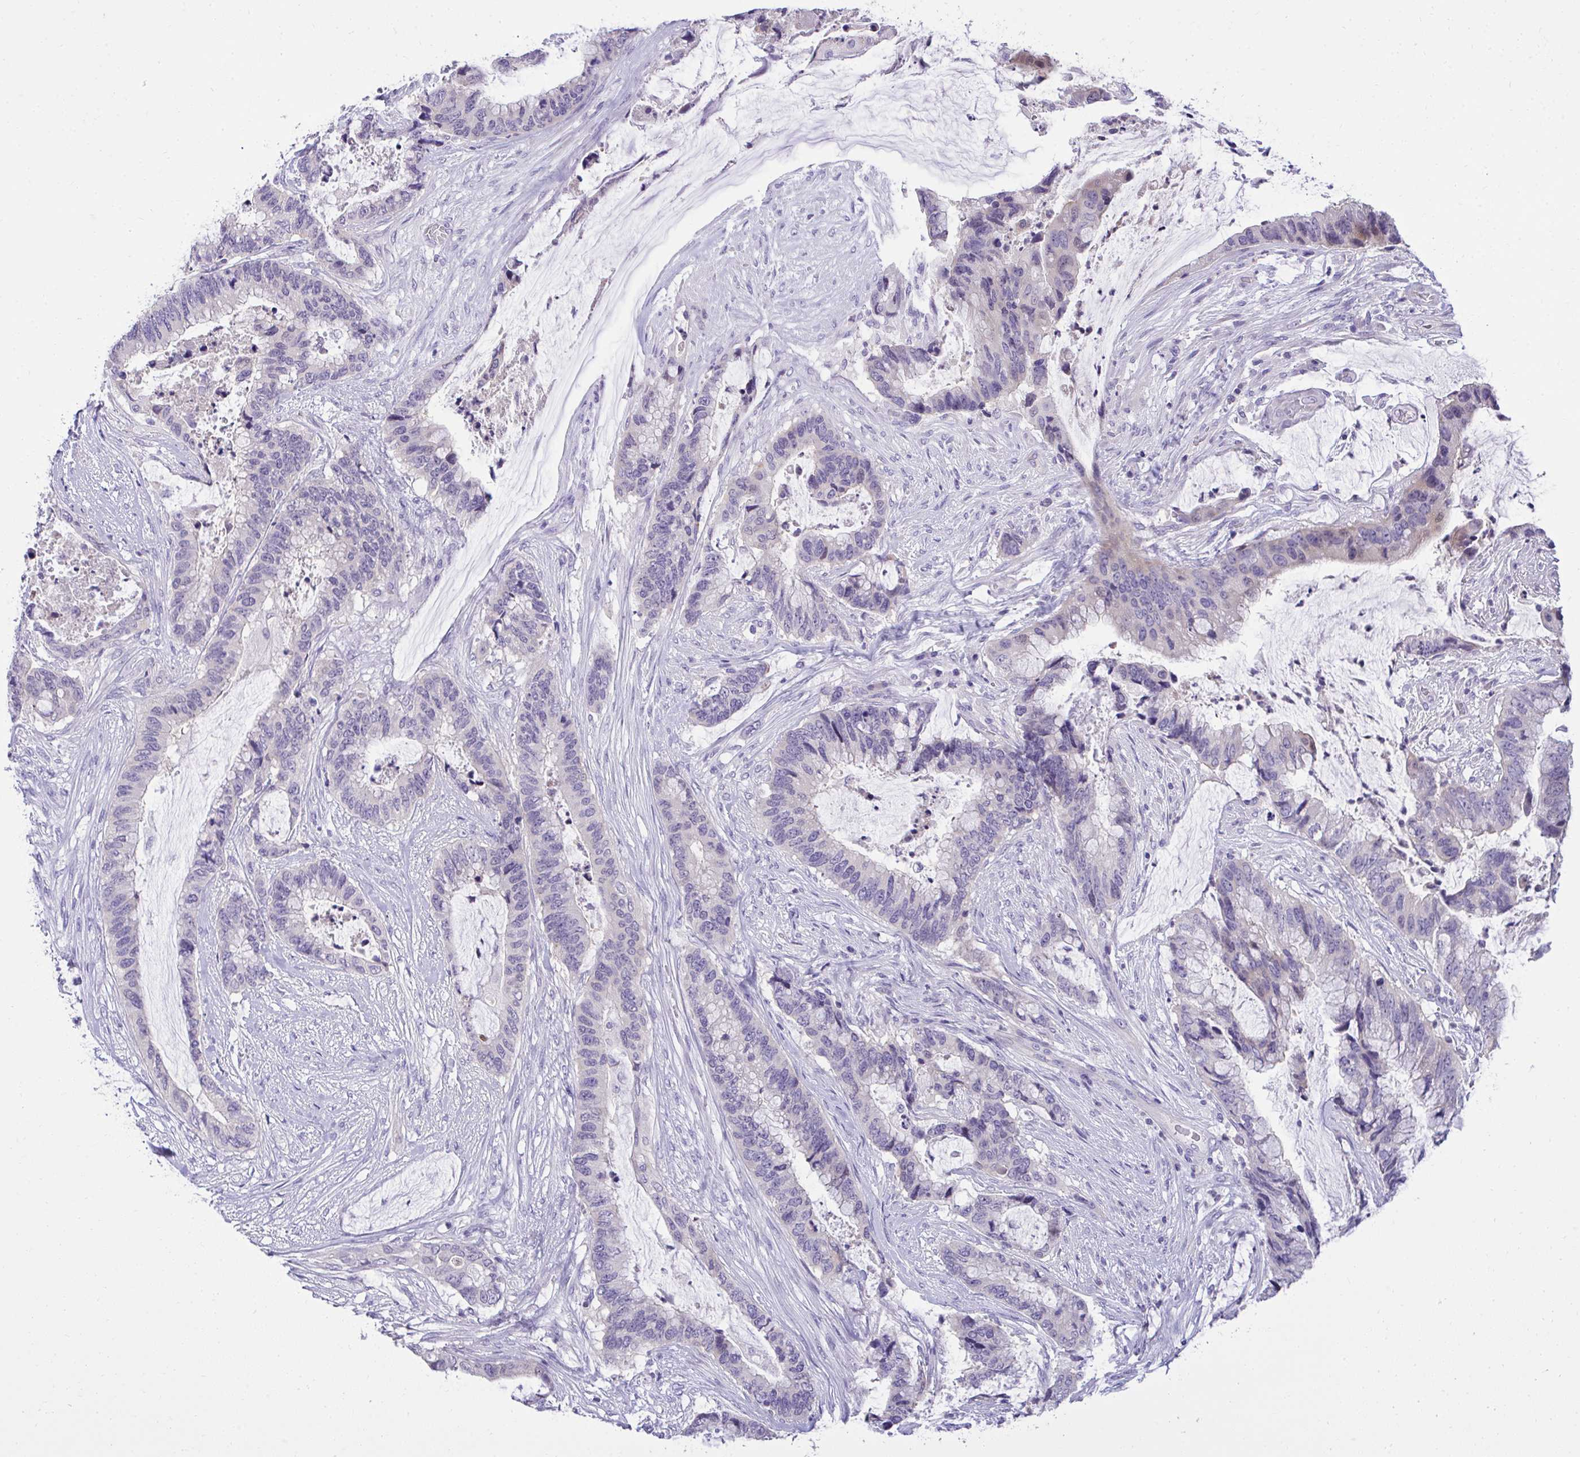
{"staining": {"intensity": "negative", "quantity": "none", "location": "none"}, "tissue": "colorectal cancer", "cell_type": "Tumor cells", "image_type": "cancer", "snomed": [{"axis": "morphology", "description": "Adenocarcinoma, NOS"}, {"axis": "topography", "description": "Rectum"}], "caption": "IHC photomicrograph of colorectal cancer stained for a protein (brown), which demonstrates no staining in tumor cells. (DAB (3,3'-diaminobenzidine) immunohistochemistry (IHC), high magnification).", "gene": "TMCO5A", "patient": {"sex": "female", "age": 59}}